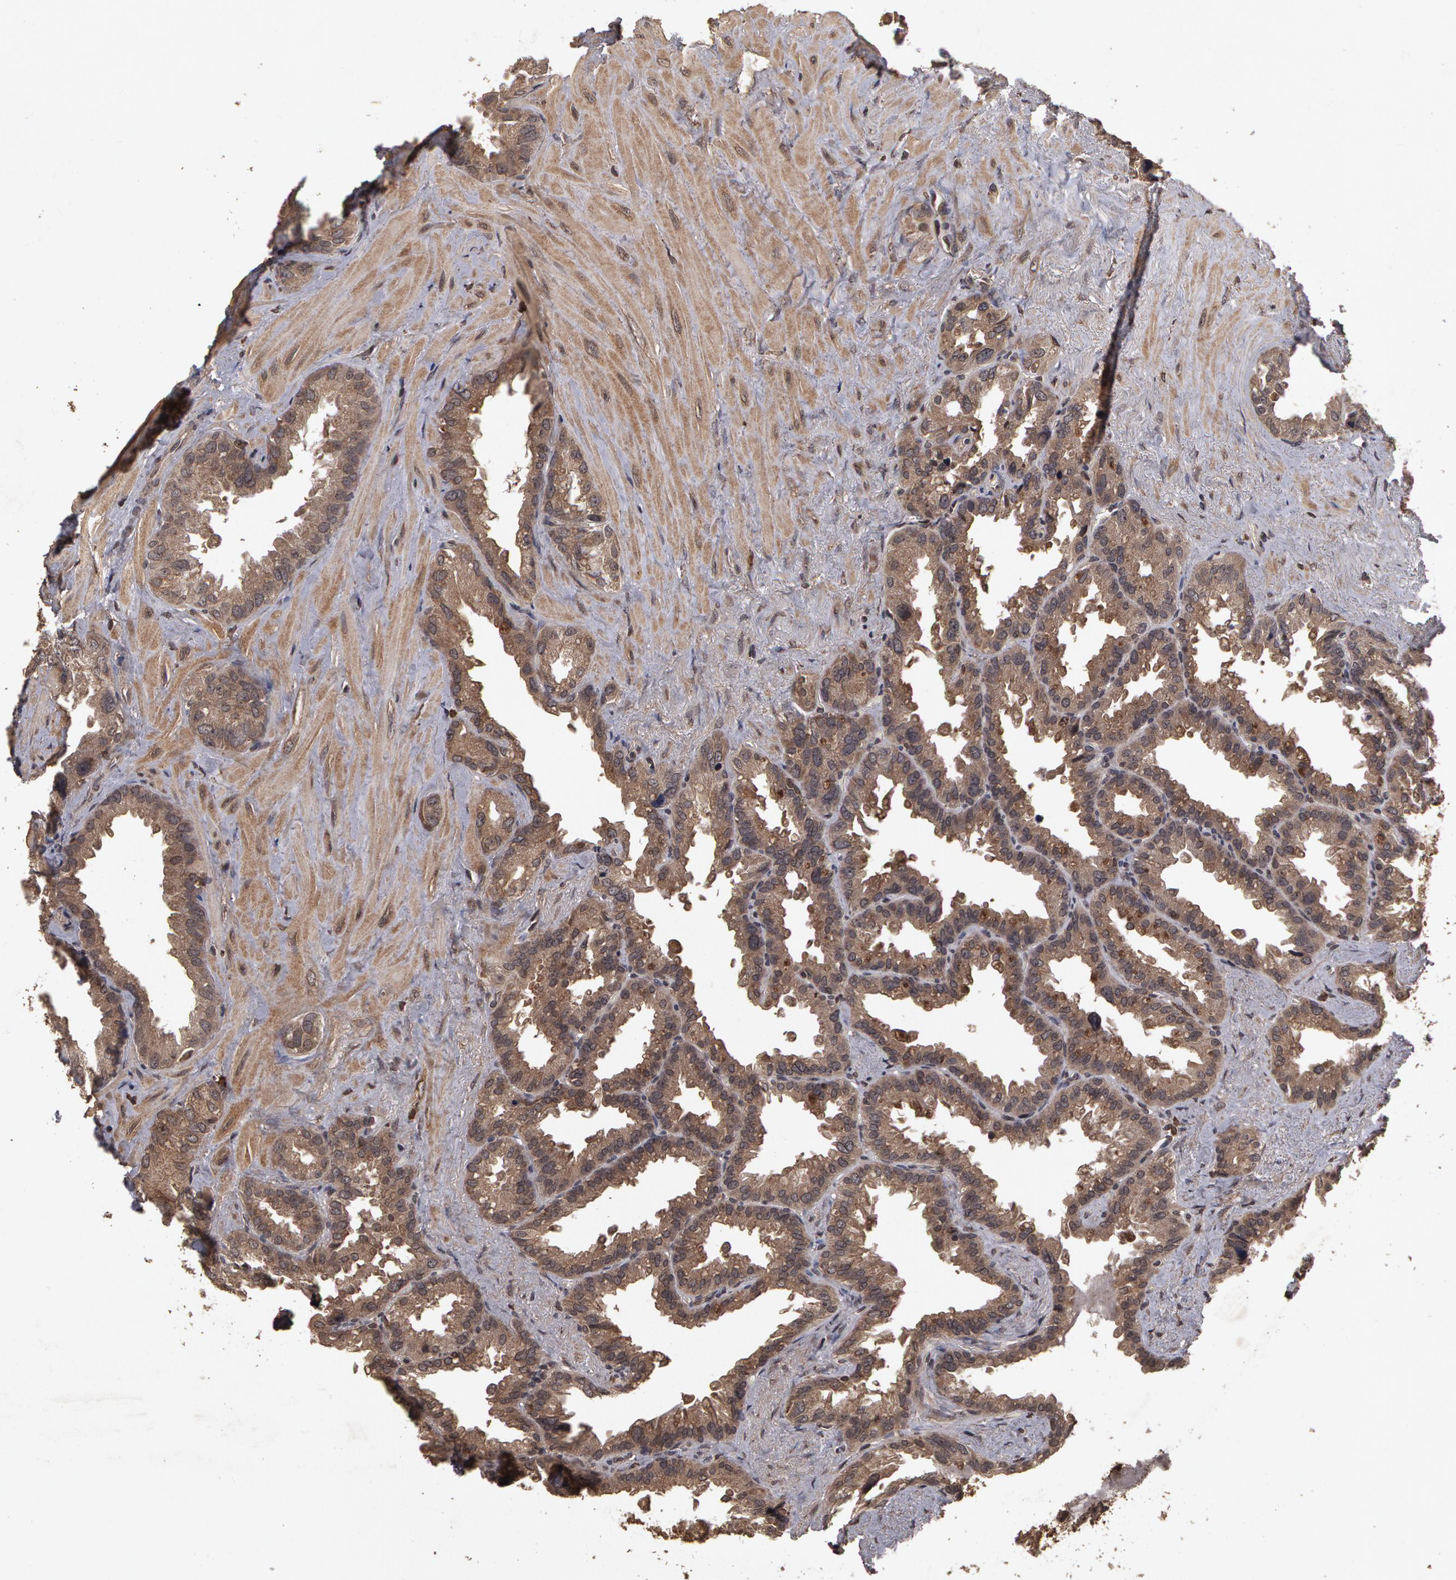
{"staining": {"intensity": "weak", "quantity": ">75%", "location": "cytoplasmic/membranous"}, "tissue": "seminal vesicle", "cell_type": "Glandular cells", "image_type": "normal", "snomed": [{"axis": "morphology", "description": "Normal tissue, NOS"}, {"axis": "topography", "description": "Prostate"}, {"axis": "topography", "description": "Seminal veicle"}], "caption": "Immunohistochemical staining of unremarkable seminal vesicle exhibits low levels of weak cytoplasmic/membranous staining in about >75% of glandular cells. (brown staining indicates protein expression, while blue staining denotes nuclei).", "gene": "CALR", "patient": {"sex": "male", "age": 63}}